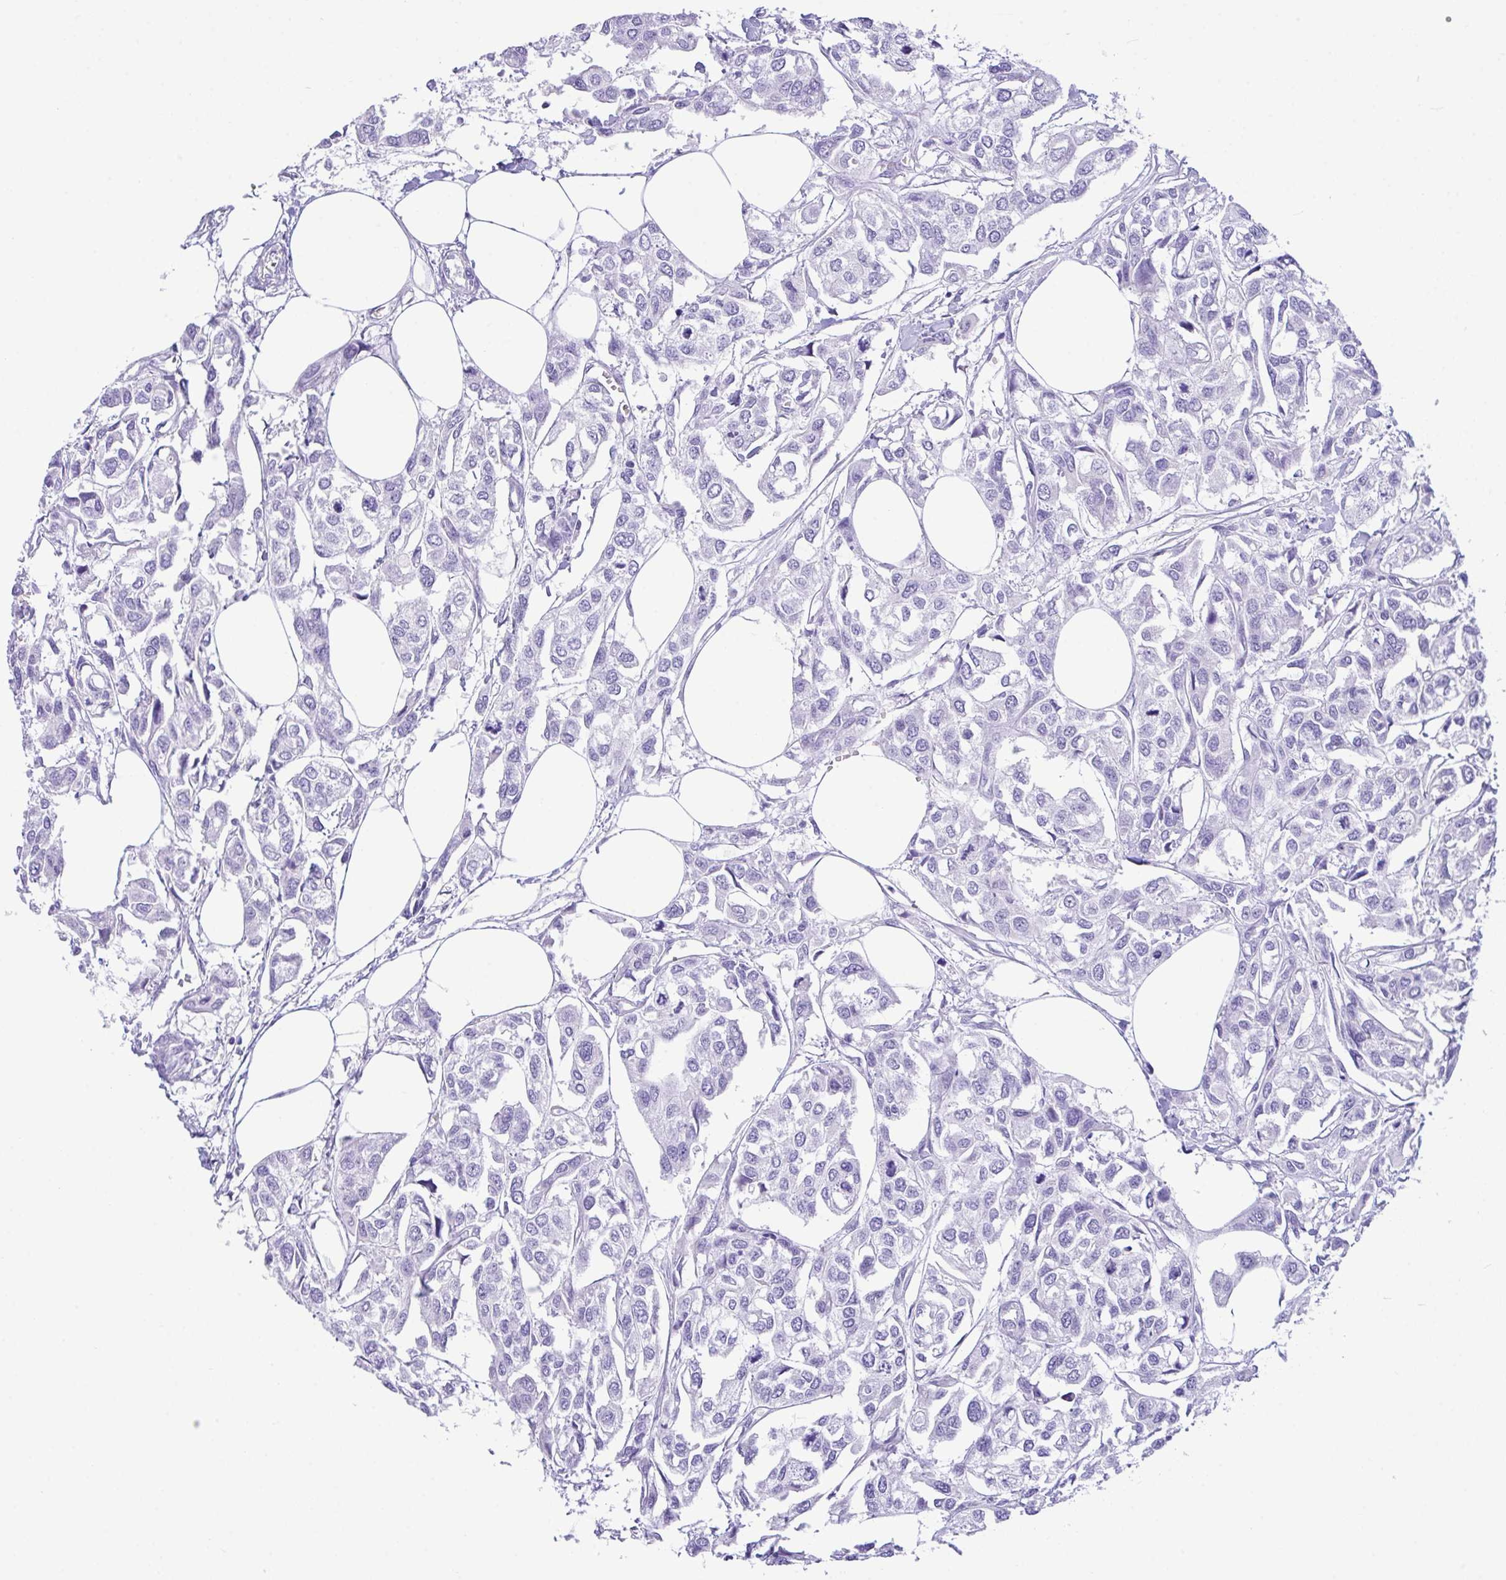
{"staining": {"intensity": "negative", "quantity": "none", "location": "none"}, "tissue": "urothelial cancer", "cell_type": "Tumor cells", "image_type": "cancer", "snomed": [{"axis": "morphology", "description": "Urothelial carcinoma, High grade"}, {"axis": "topography", "description": "Urinary bladder"}], "caption": "DAB (3,3'-diaminobenzidine) immunohistochemical staining of human urothelial cancer demonstrates no significant positivity in tumor cells.", "gene": "BEST4", "patient": {"sex": "male", "age": 67}}